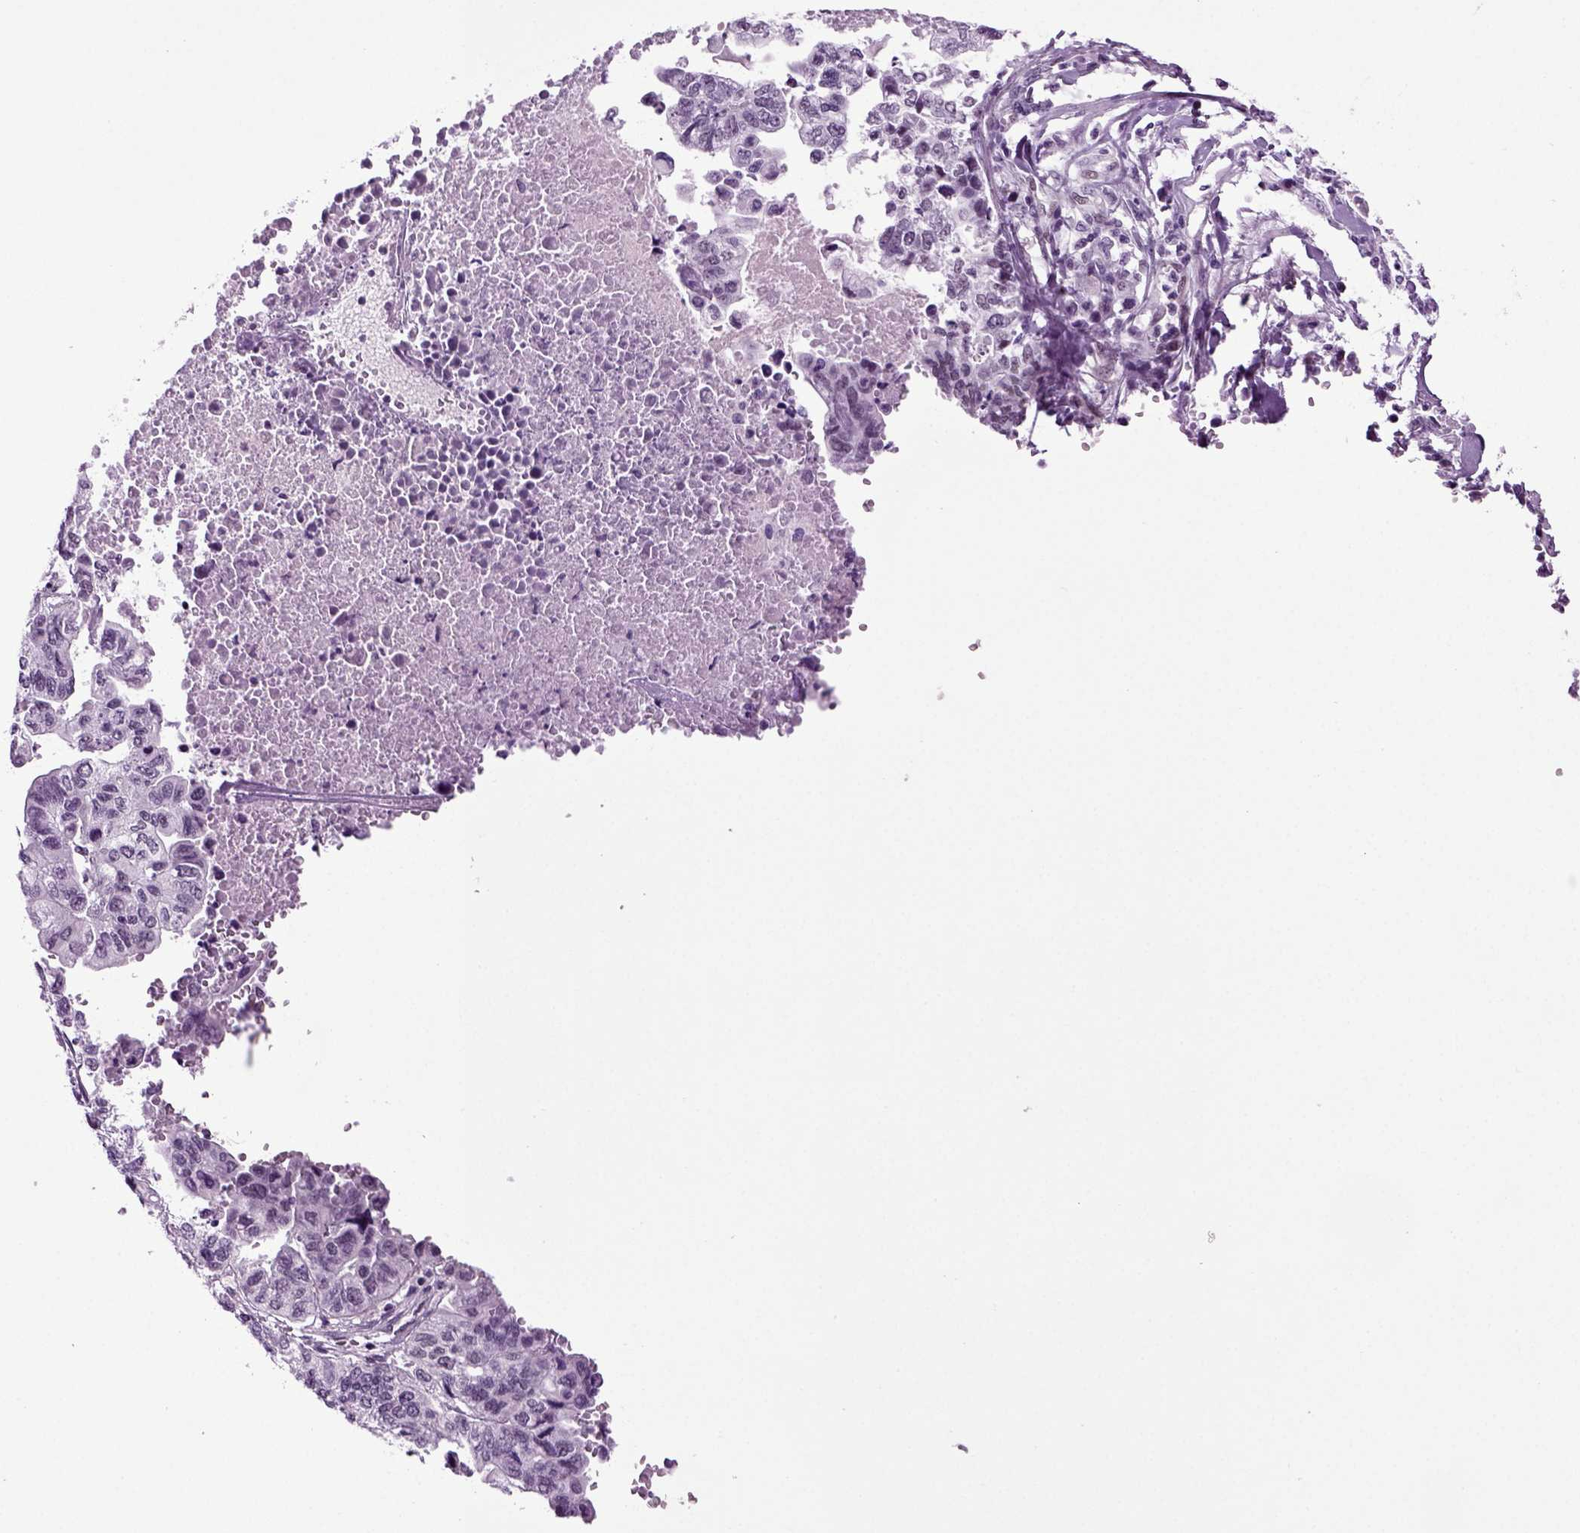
{"staining": {"intensity": "negative", "quantity": "none", "location": "none"}, "tissue": "stomach cancer", "cell_type": "Tumor cells", "image_type": "cancer", "snomed": [{"axis": "morphology", "description": "Adenocarcinoma, NOS"}, {"axis": "topography", "description": "Stomach, upper"}], "caption": "There is no significant expression in tumor cells of stomach adenocarcinoma. (DAB (3,3'-diaminobenzidine) immunohistochemistry (IHC) visualized using brightfield microscopy, high magnification).", "gene": "RFX3", "patient": {"sex": "female", "age": 67}}